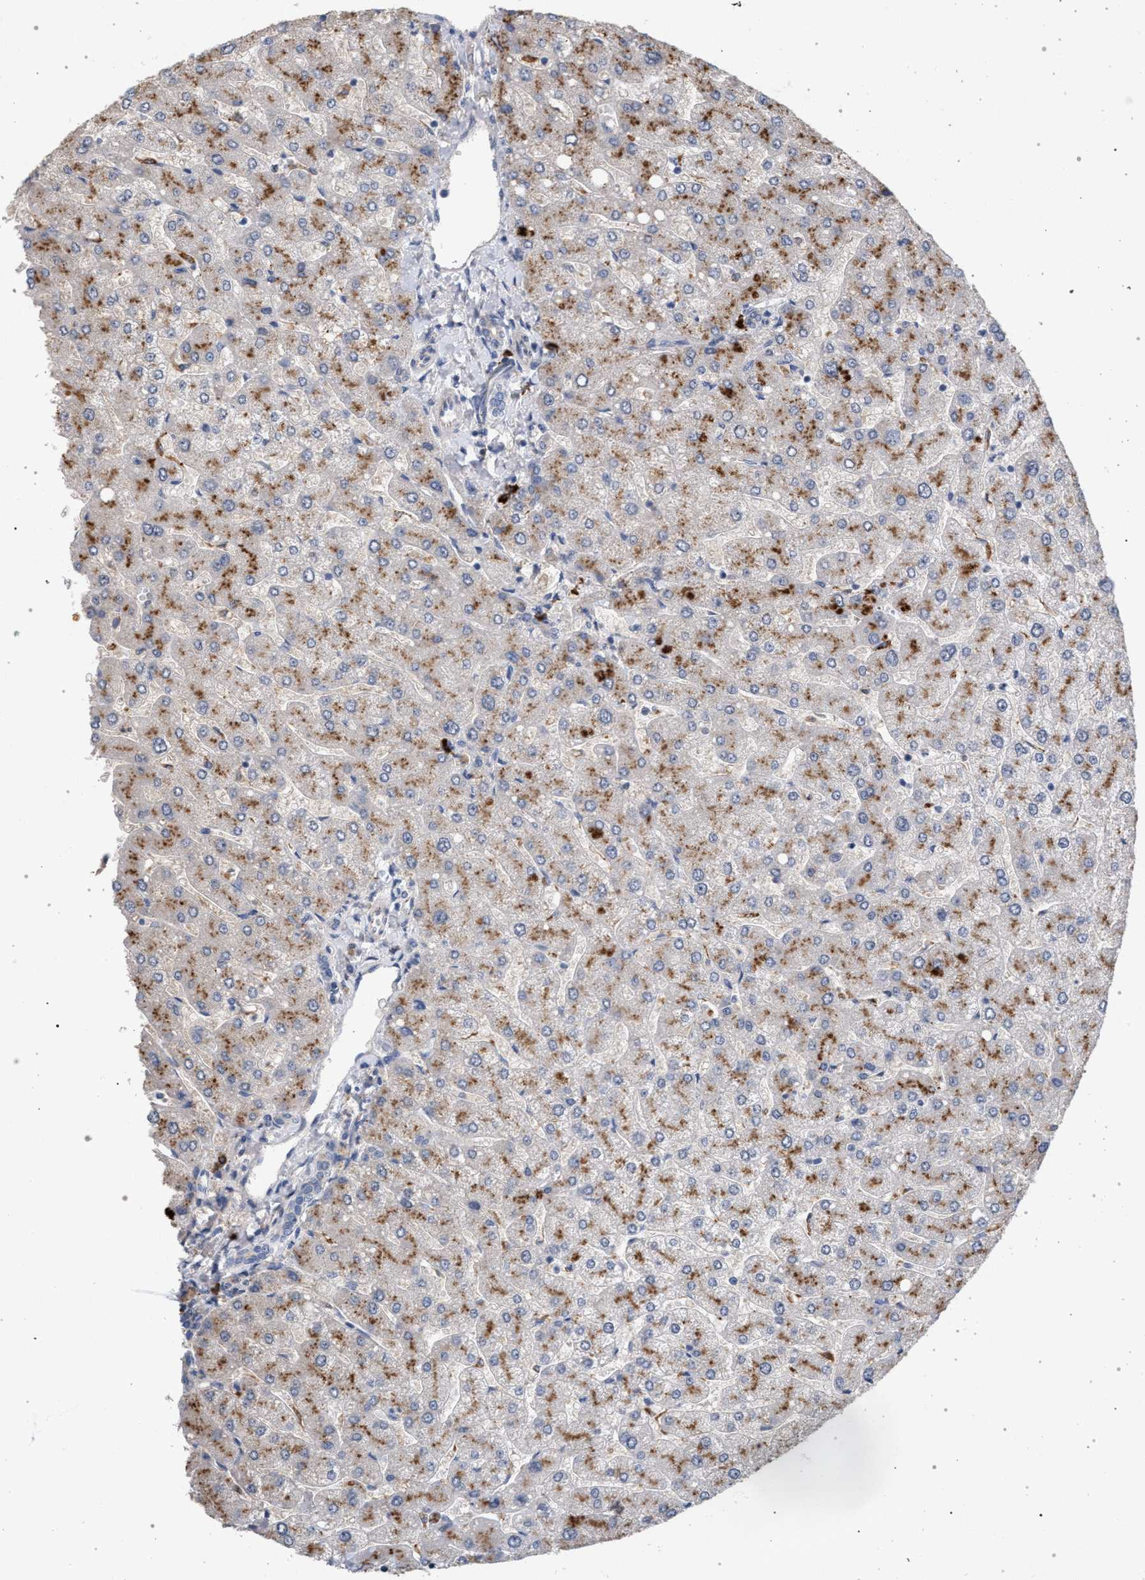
{"staining": {"intensity": "weak", "quantity": "<25%", "location": "cytoplasmic/membranous"}, "tissue": "liver", "cell_type": "Cholangiocytes", "image_type": "normal", "snomed": [{"axis": "morphology", "description": "Normal tissue, NOS"}, {"axis": "topography", "description": "Liver"}], "caption": "A micrograph of human liver is negative for staining in cholangiocytes. The staining is performed using DAB brown chromogen with nuclei counter-stained in using hematoxylin.", "gene": "MAMDC2", "patient": {"sex": "male", "age": 55}}